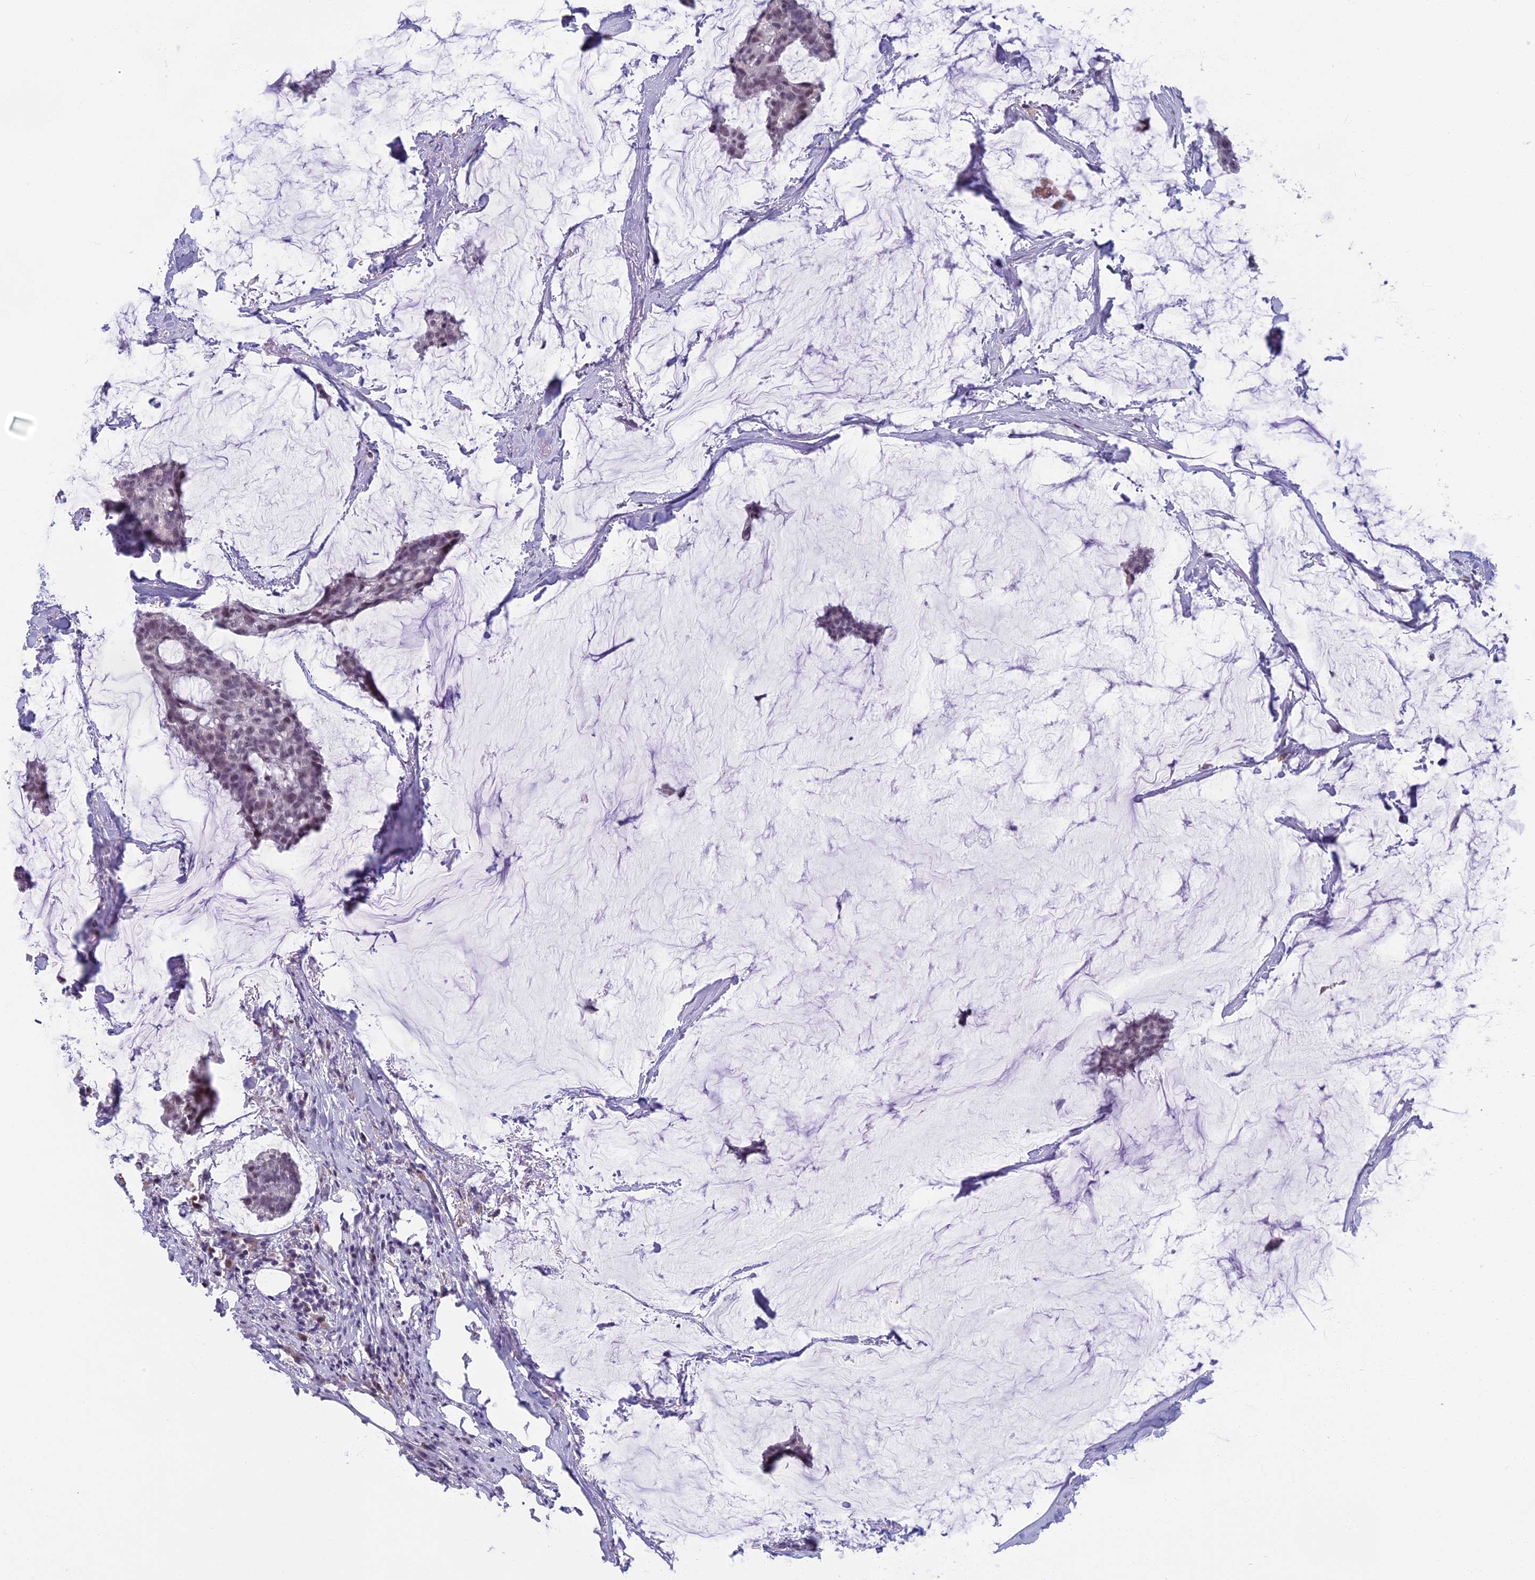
{"staining": {"intensity": "weak", "quantity": "<25%", "location": "nuclear"}, "tissue": "breast cancer", "cell_type": "Tumor cells", "image_type": "cancer", "snomed": [{"axis": "morphology", "description": "Duct carcinoma"}, {"axis": "topography", "description": "Breast"}], "caption": "Immunohistochemistry (IHC) micrograph of neoplastic tissue: human breast cancer stained with DAB shows no significant protein staining in tumor cells. (Brightfield microscopy of DAB immunohistochemistry at high magnification).", "gene": "MORF4L1", "patient": {"sex": "female", "age": 93}}